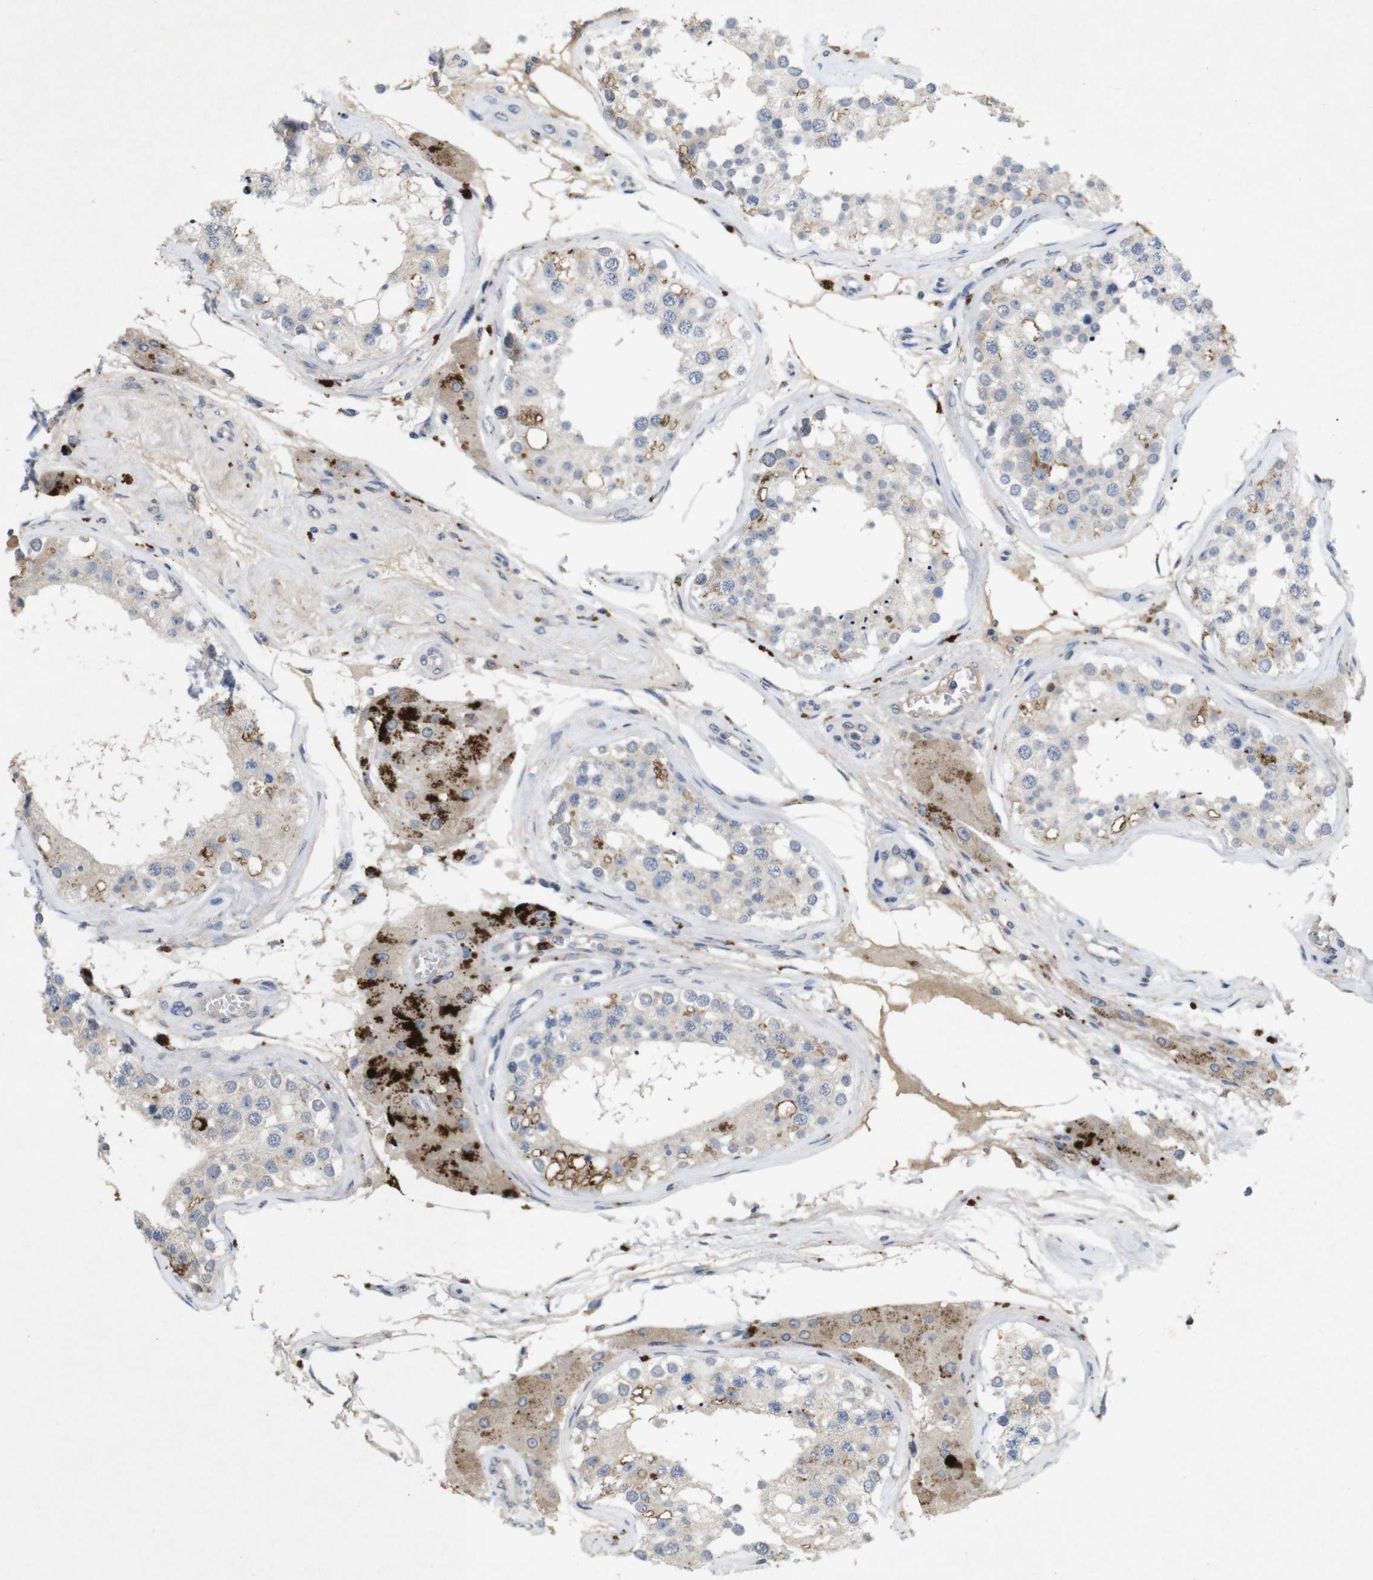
{"staining": {"intensity": "weak", "quantity": "25%-75%", "location": "cytoplasmic/membranous"}, "tissue": "testis", "cell_type": "Cells in seminiferous ducts", "image_type": "normal", "snomed": [{"axis": "morphology", "description": "Normal tissue, NOS"}, {"axis": "topography", "description": "Testis"}], "caption": "Testis stained with IHC reveals weak cytoplasmic/membranous staining in approximately 25%-75% of cells in seminiferous ducts. (IHC, brightfield microscopy, high magnification).", "gene": "TSPAN14", "patient": {"sex": "male", "age": 68}}